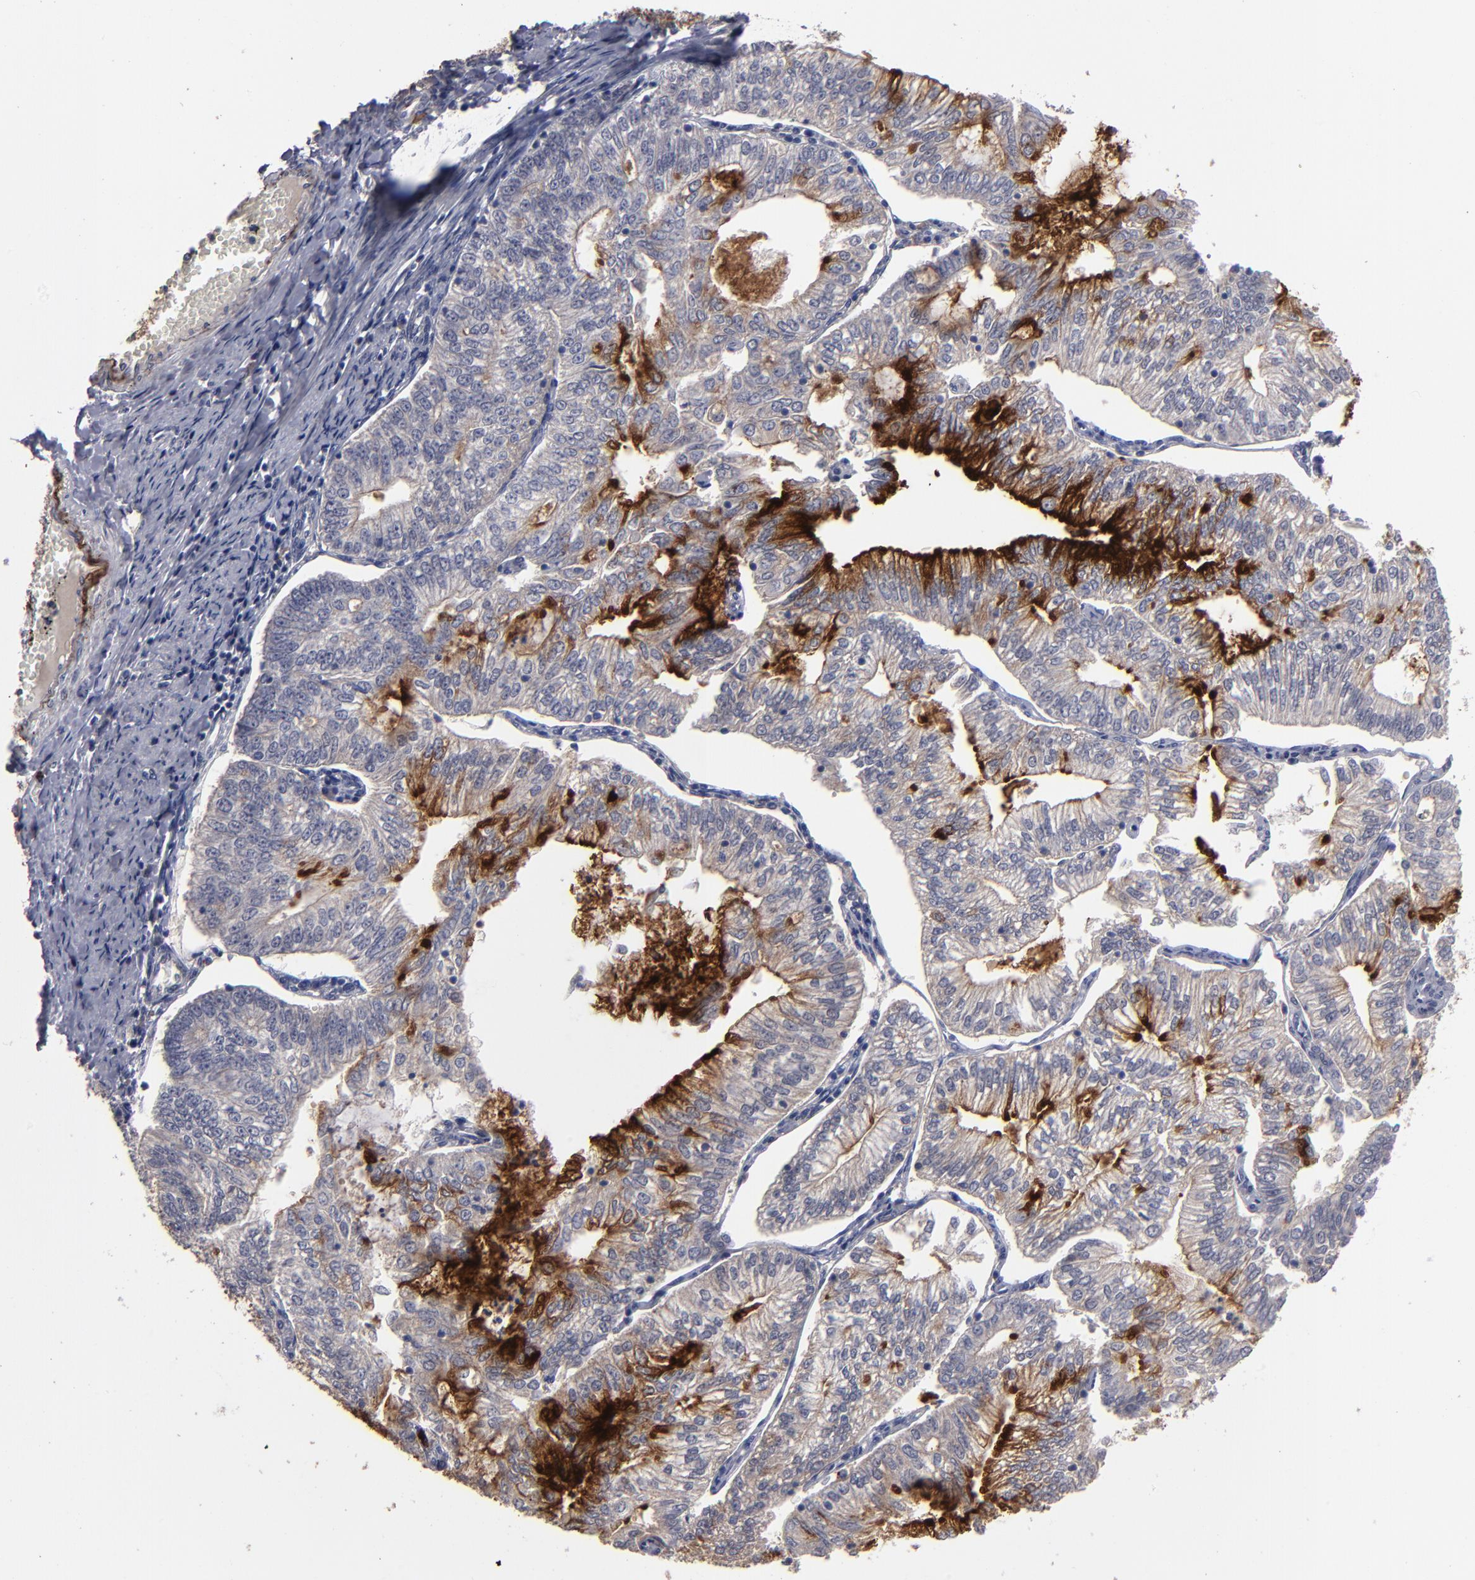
{"staining": {"intensity": "moderate", "quantity": "25%-75%", "location": "cytoplasmic/membranous"}, "tissue": "endometrial cancer", "cell_type": "Tumor cells", "image_type": "cancer", "snomed": [{"axis": "morphology", "description": "Adenocarcinoma, NOS"}, {"axis": "topography", "description": "Endometrium"}], "caption": "Protein expression analysis of endometrial cancer demonstrates moderate cytoplasmic/membranous expression in approximately 25%-75% of tumor cells.", "gene": "GPM6B", "patient": {"sex": "female", "age": 69}}